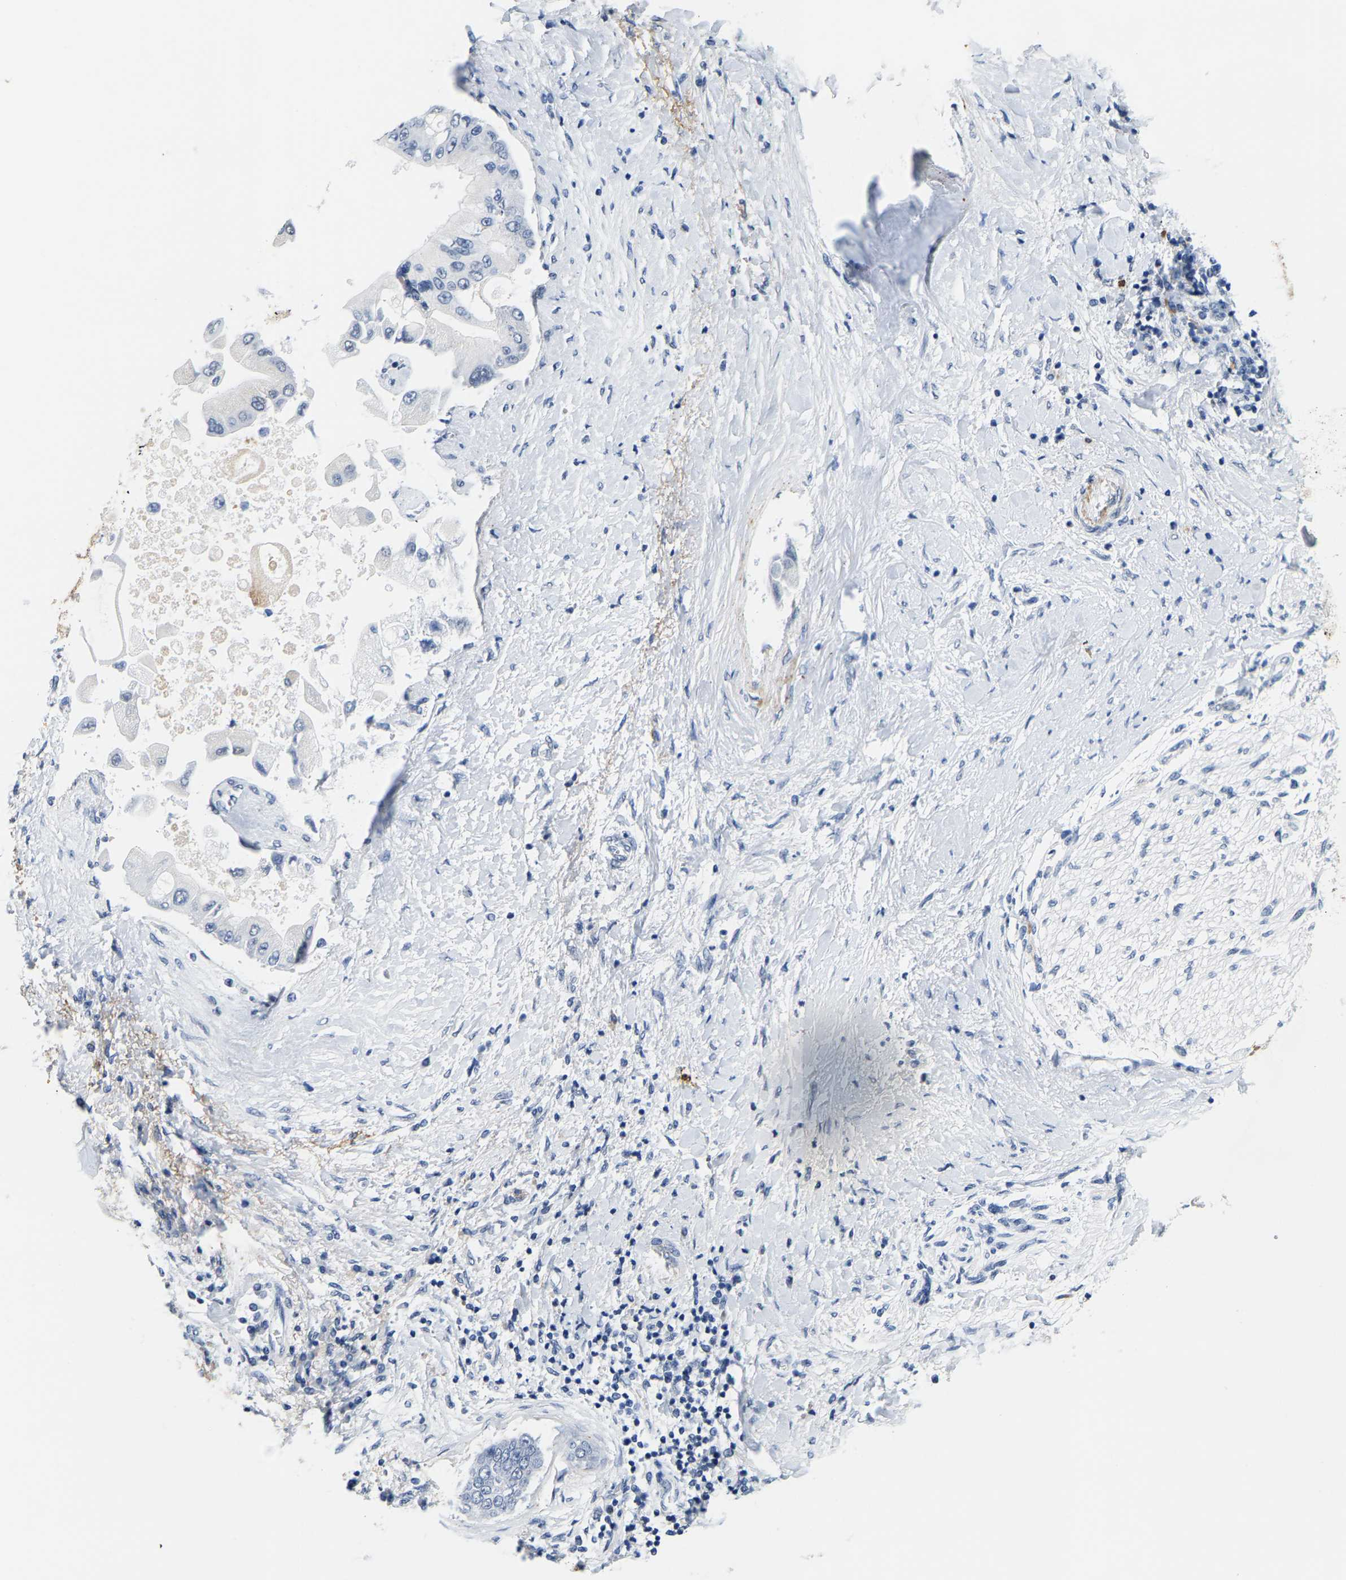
{"staining": {"intensity": "negative", "quantity": "none", "location": "none"}, "tissue": "liver cancer", "cell_type": "Tumor cells", "image_type": "cancer", "snomed": [{"axis": "morphology", "description": "Cholangiocarcinoma"}, {"axis": "topography", "description": "Liver"}], "caption": "Immunohistochemistry of liver cancer reveals no positivity in tumor cells.", "gene": "SETD1B", "patient": {"sex": "male", "age": 50}}